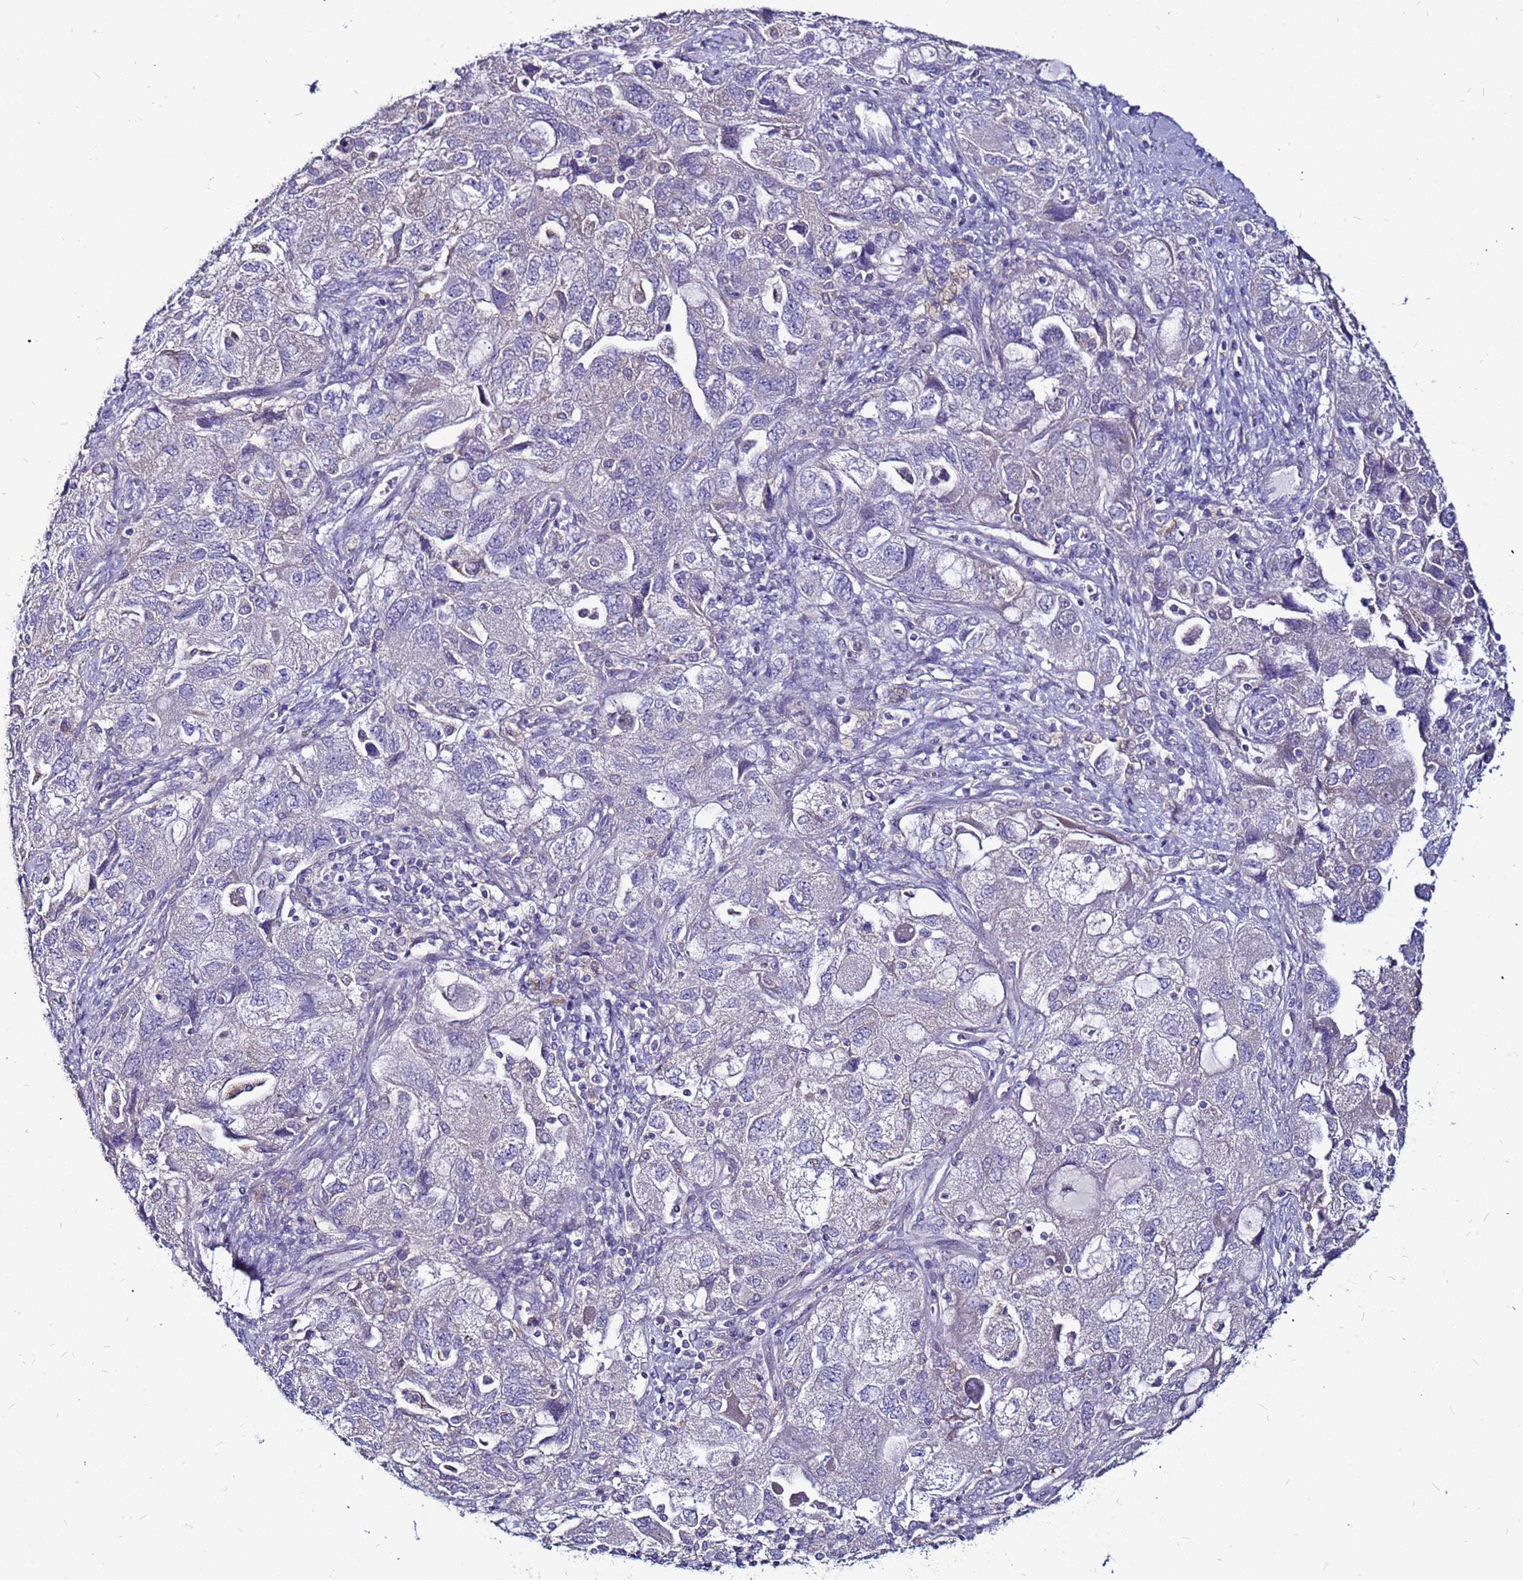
{"staining": {"intensity": "negative", "quantity": "none", "location": "none"}, "tissue": "ovarian cancer", "cell_type": "Tumor cells", "image_type": "cancer", "snomed": [{"axis": "morphology", "description": "Carcinoma, NOS"}, {"axis": "morphology", "description": "Cystadenocarcinoma, serous, NOS"}, {"axis": "topography", "description": "Ovary"}], "caption": "The IHC photomicrograph has no significant expression in tumor cells of ovarian serous cystadenocarcinoma tissue.", "gene": "SLC44A3", "patient": {"sex": "female", "age": 69}}